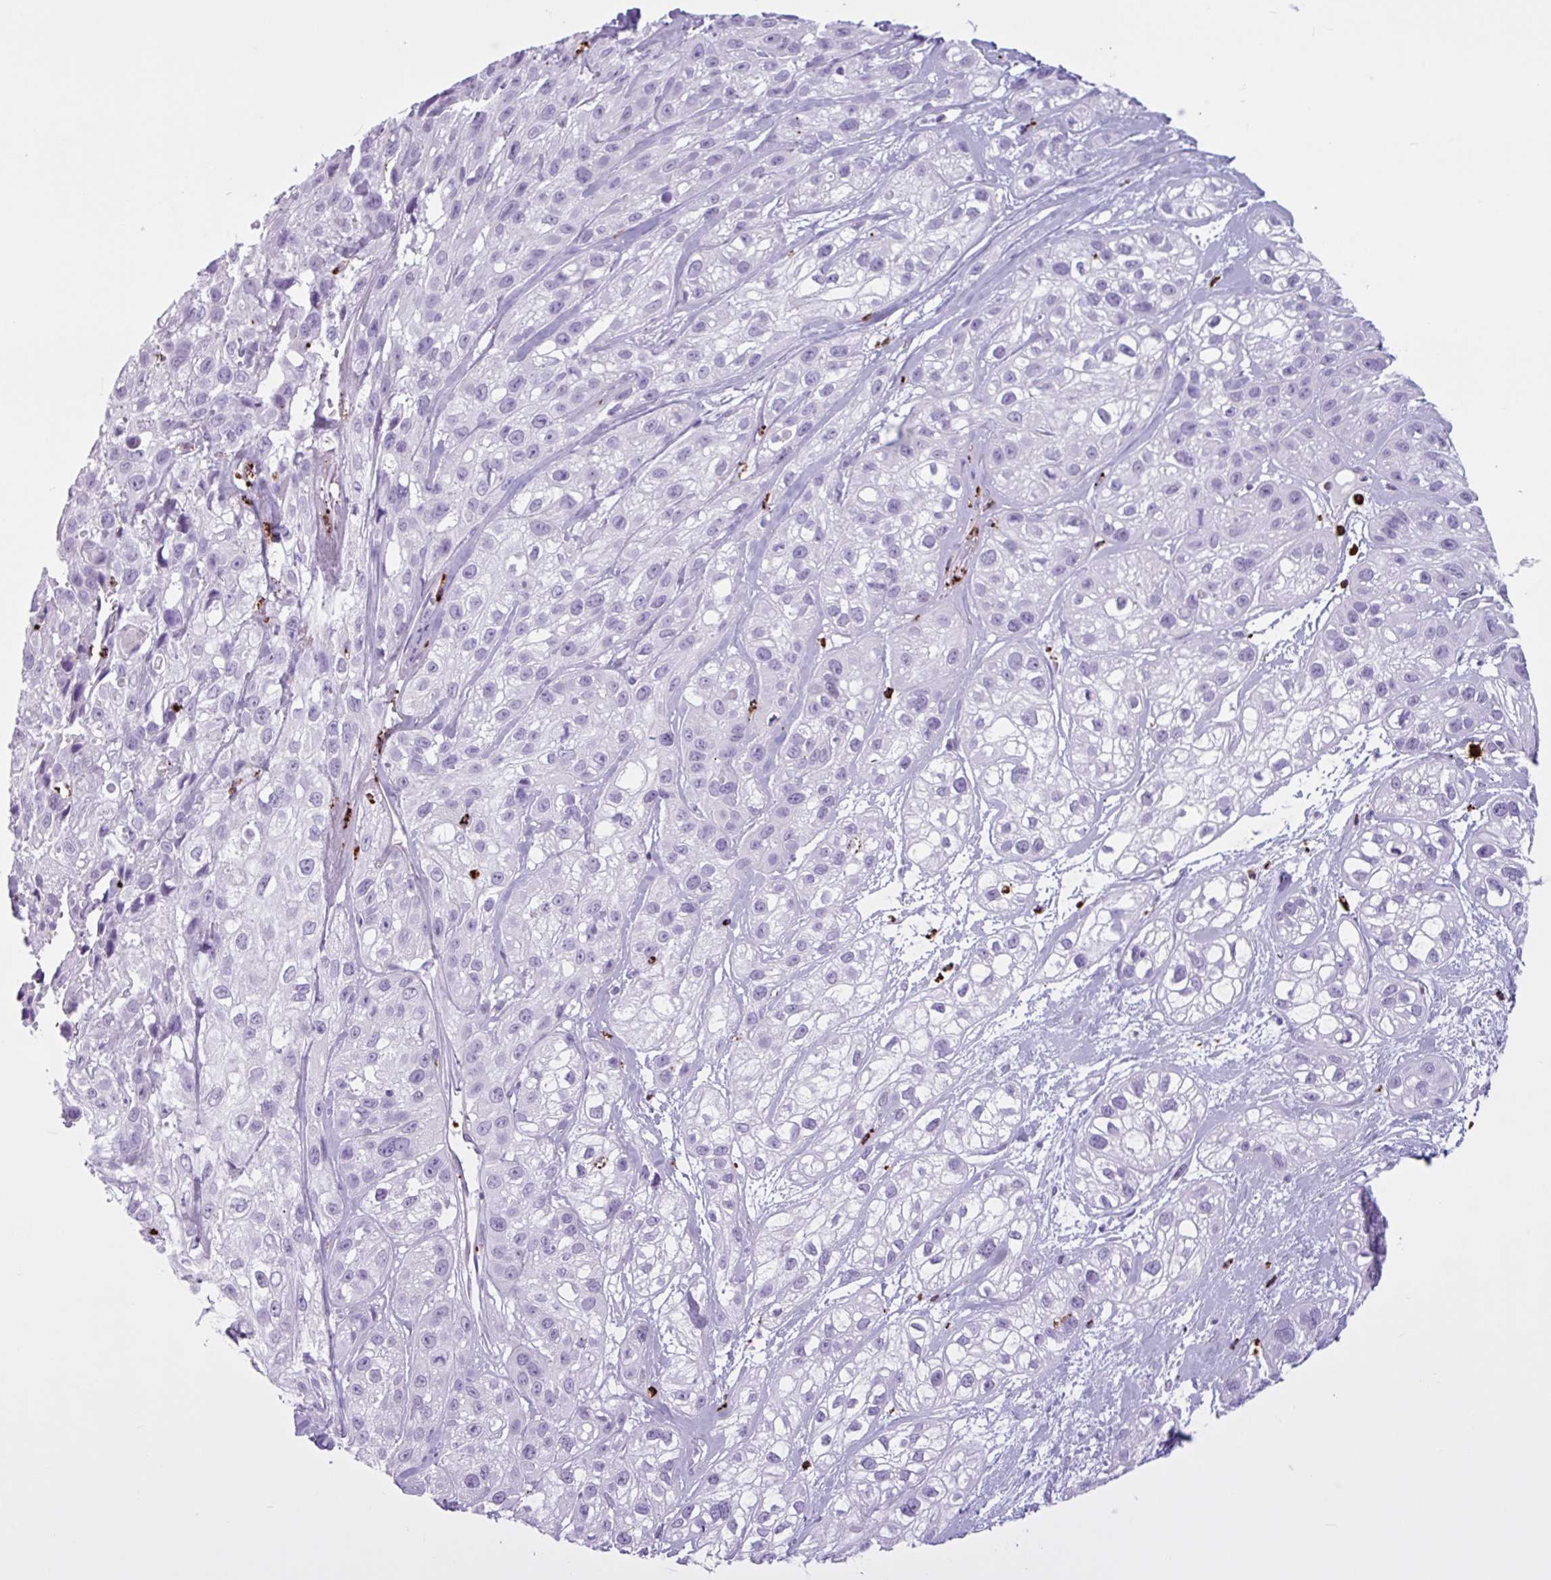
{"staining": {"intensity": "negative", "quantity": "none", "location": "none"}, "tissue": "skin cancer", "cell_type": "Tumor cells", "image_type": "cancer", "snomed": [{"axis": "morphology", "description": "Squamous cell carcinoma, NOS"}, {"axis": "topography", "description": "Skin"}], "caption": "Immunohistochemistry (IHC) micrograph of human squamous cell carcinoma (skin) stained for a protein (brown), which reveals no positivity in tumor cells.", "gene": "TMEM178A", "patient": {"sex": "male", "age": 82}}